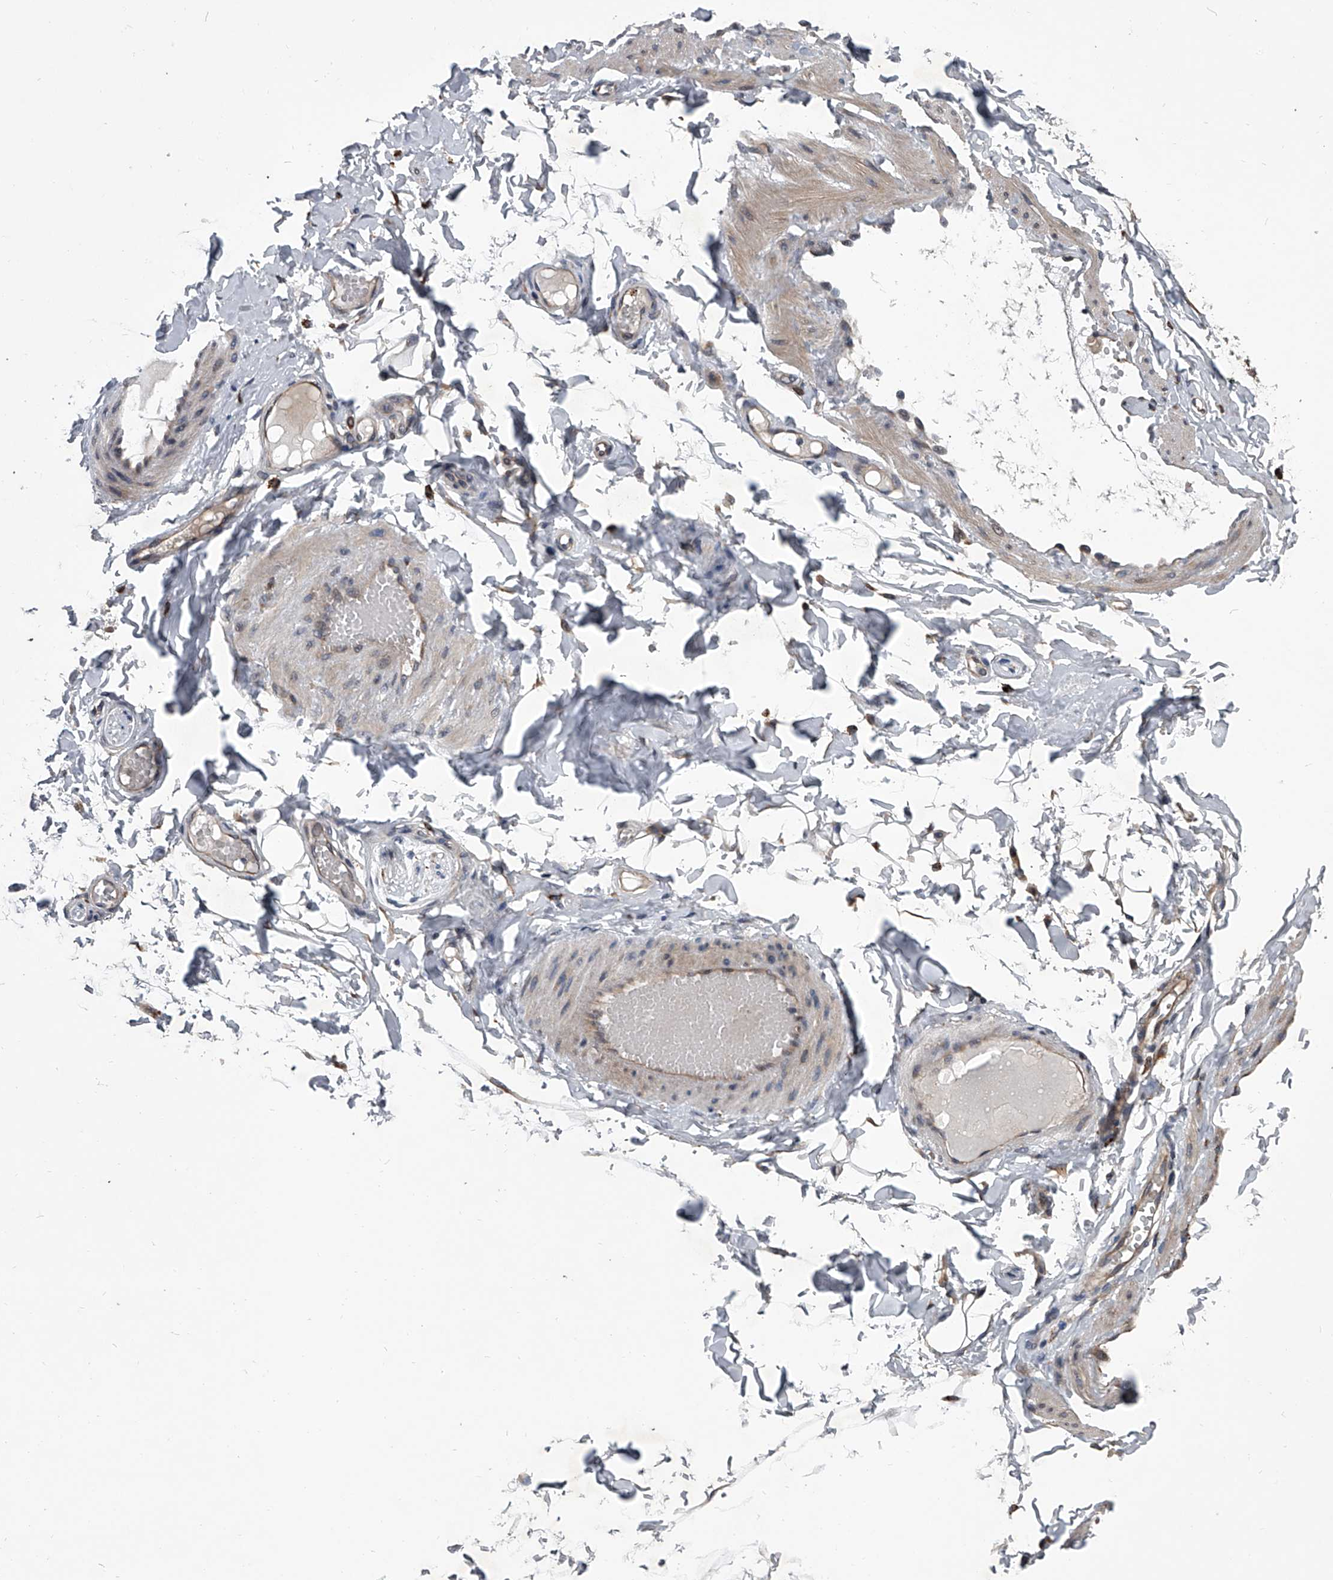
{"staining": {"intensity": "negative", "quantity": "none", "location": "none"}, "tissue": "adipose tissue", "cell_type": "Adipocytes", "image_type": "normal", "snomed": [{"axis": "morphology", "description": "Normal tissue, NOS"}, {"axis": "topography", "description": "Adipose tissue"}, {"axis": "topography", "description": "Vascular tissue"}, {"axis": "topography", "description": "Peripheral nerve tissue"}], "caption": "Immunohistochemistry (IHC) micrograph of normal human adipose tissue stained for a protein (brown), which reveals no positivity in adipocytes. (Stains: DAB (3,3'-diaminobenzidine) immunohistochemistry (IHC) with hematoxylin counter stain, Microscopy: brightfield microscopy at high magnification).", "gene": "TRIM8", "patient": {"sex": "male", "age": 25}}